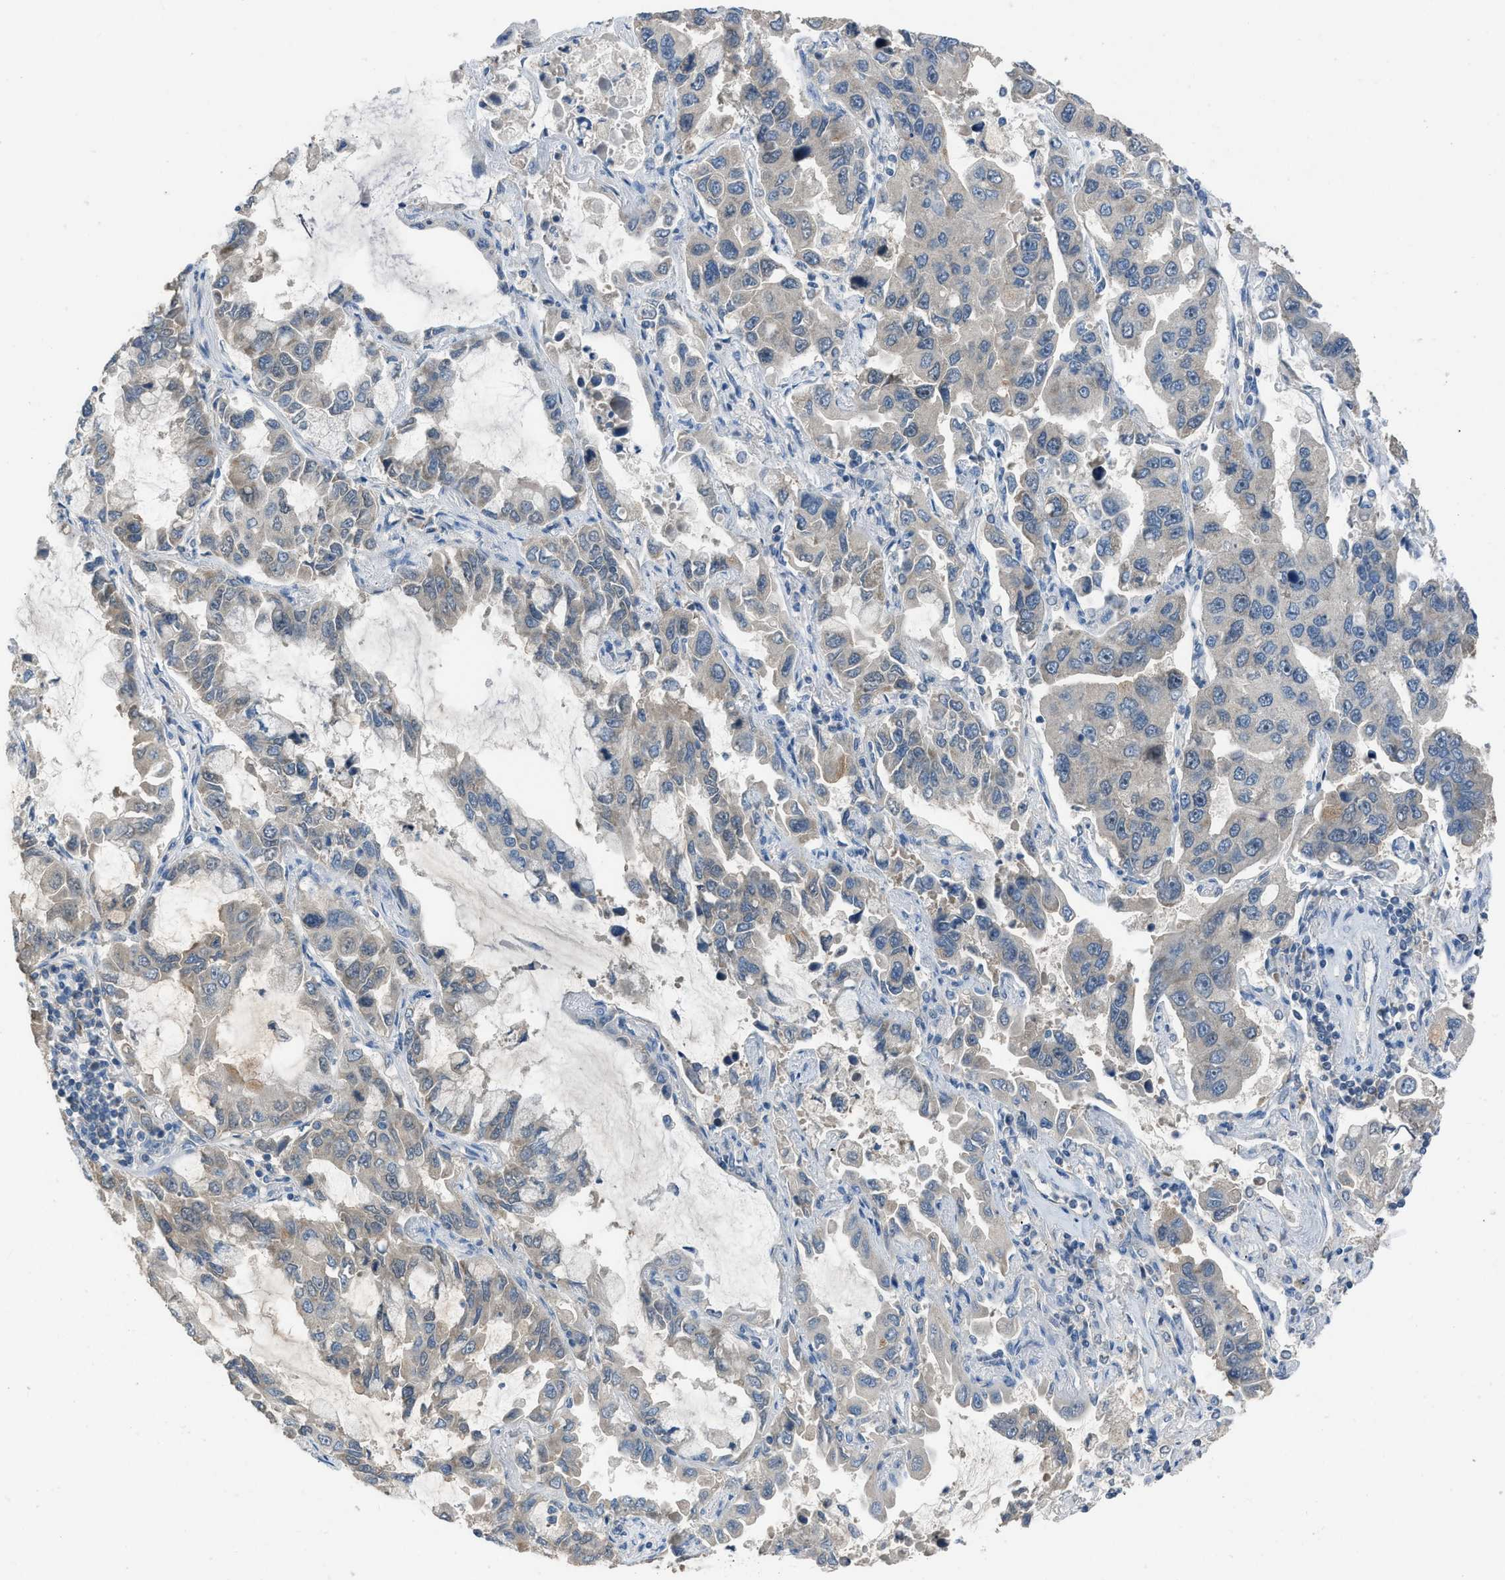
{"staining": {"intensity": "weak", "quantity": "<25%", "location": "cytoplasmic/membranous"}, "tissue": "lung cancer", "cell_type": "Tumor cells", "image_type": "cancer", "snomed": [{"axis": "morphology", "description": "Adenocarcinoma, NOS"}, {"axis": "topography", "description": "Lung"}], "caption": "DAB (3,3'-diaminobenzidine) immunohistochemical staining of human lung cancer (adenocarcinoma) displays no significant positivity in tumor cells. Nuclei are stained in blue.", "gene": "MIS18A", "patient": {"sex": "male", "age": 64}}